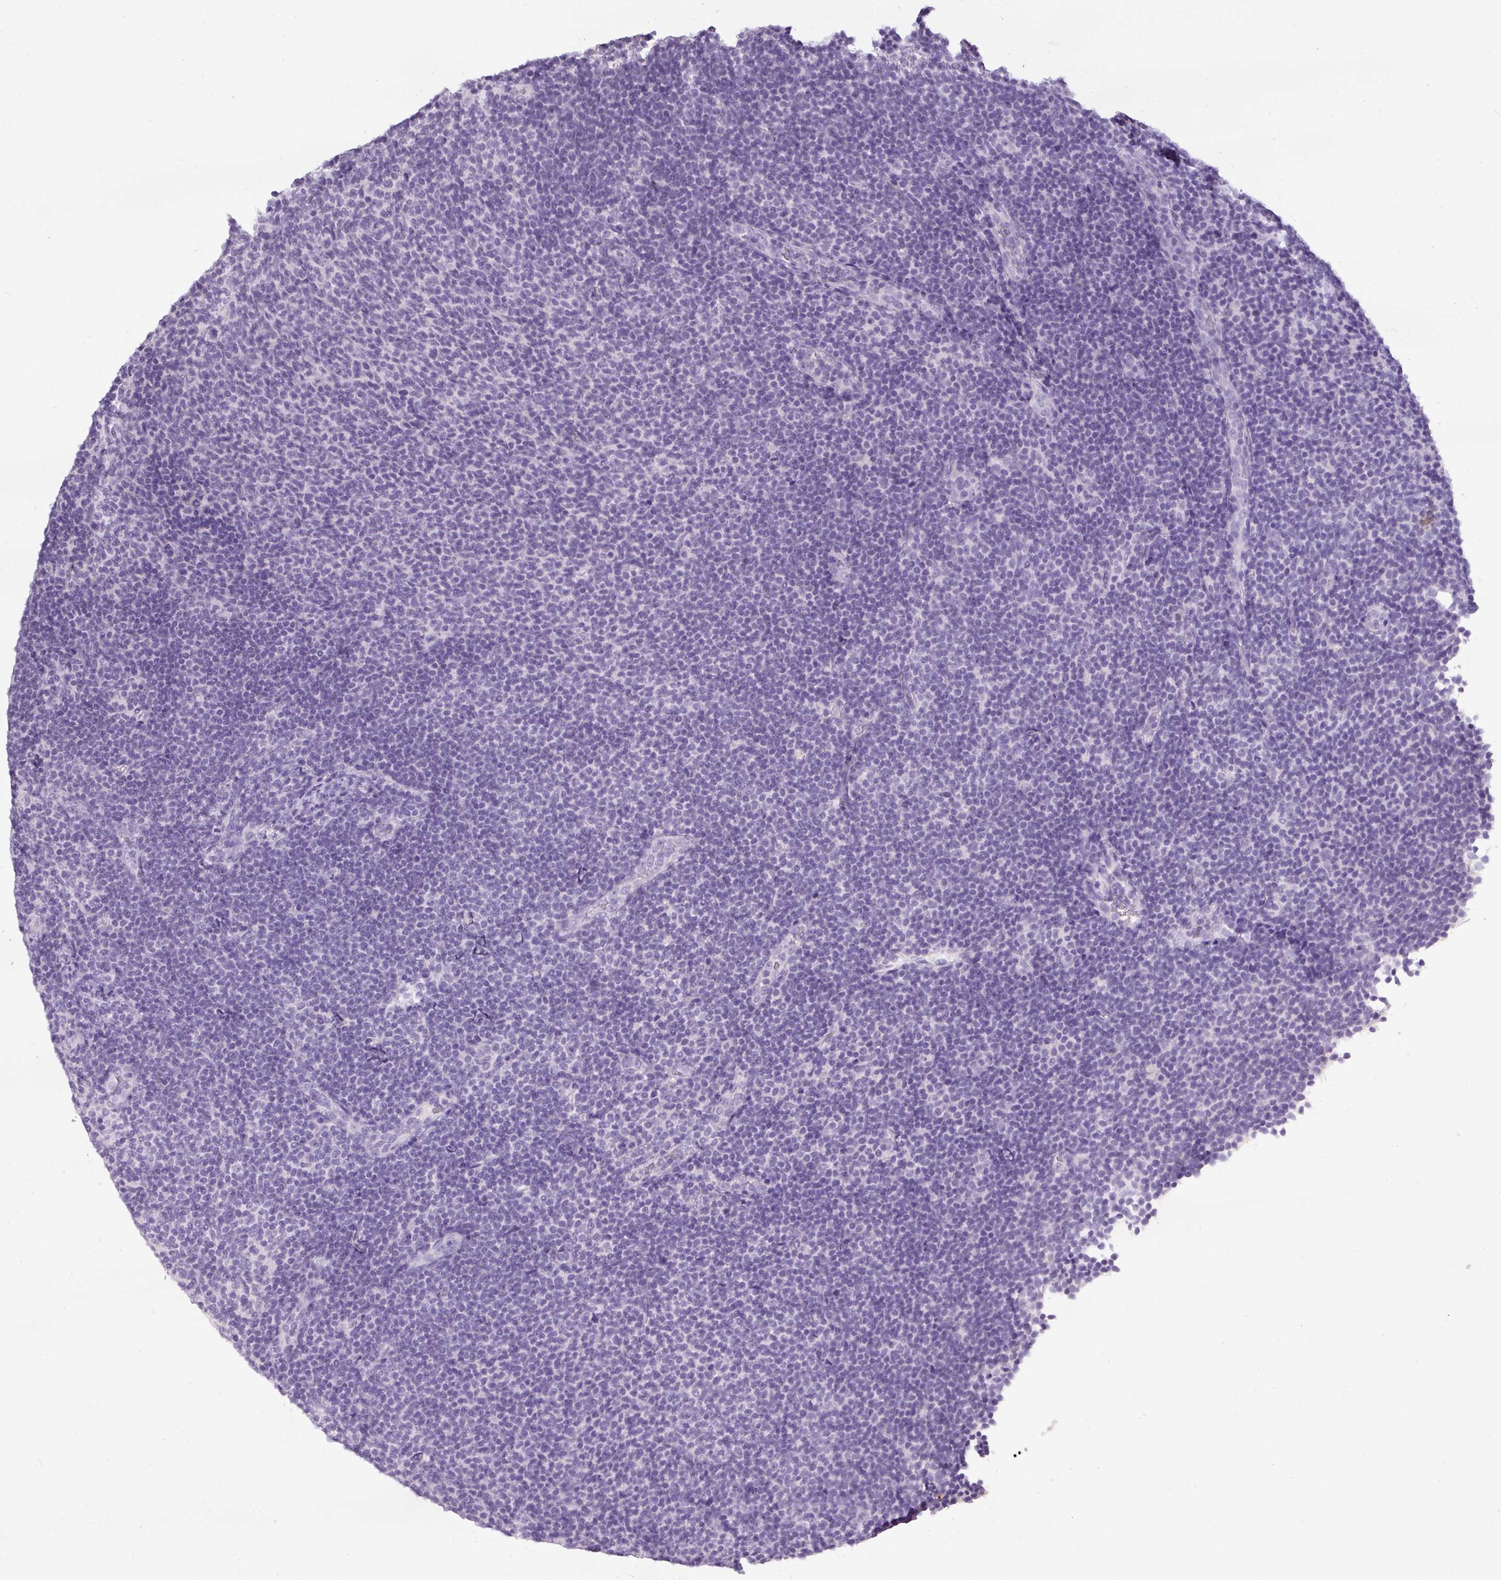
{"staining": {"intensity": "negative", "quantity": "none", "location": "none"}, "tissue": "lymphoma", "cell_type": "Tumor cells", "image_type": "cancer", "snomed": [{"axis": "morphology", "description": "Malignant lymphoma, non-Hodgkin's type, Low grade"}, {"axis": "topography", "description": "Lymph node"}], "caption": "DAB immunohistochemical staining of human low-grade malignant lymphoma, non-Hodgkin's type exhibits no significant positivity in tumor cells.", "gene": "TMEM91", "patient": {"sex": "male", "age": 66}}